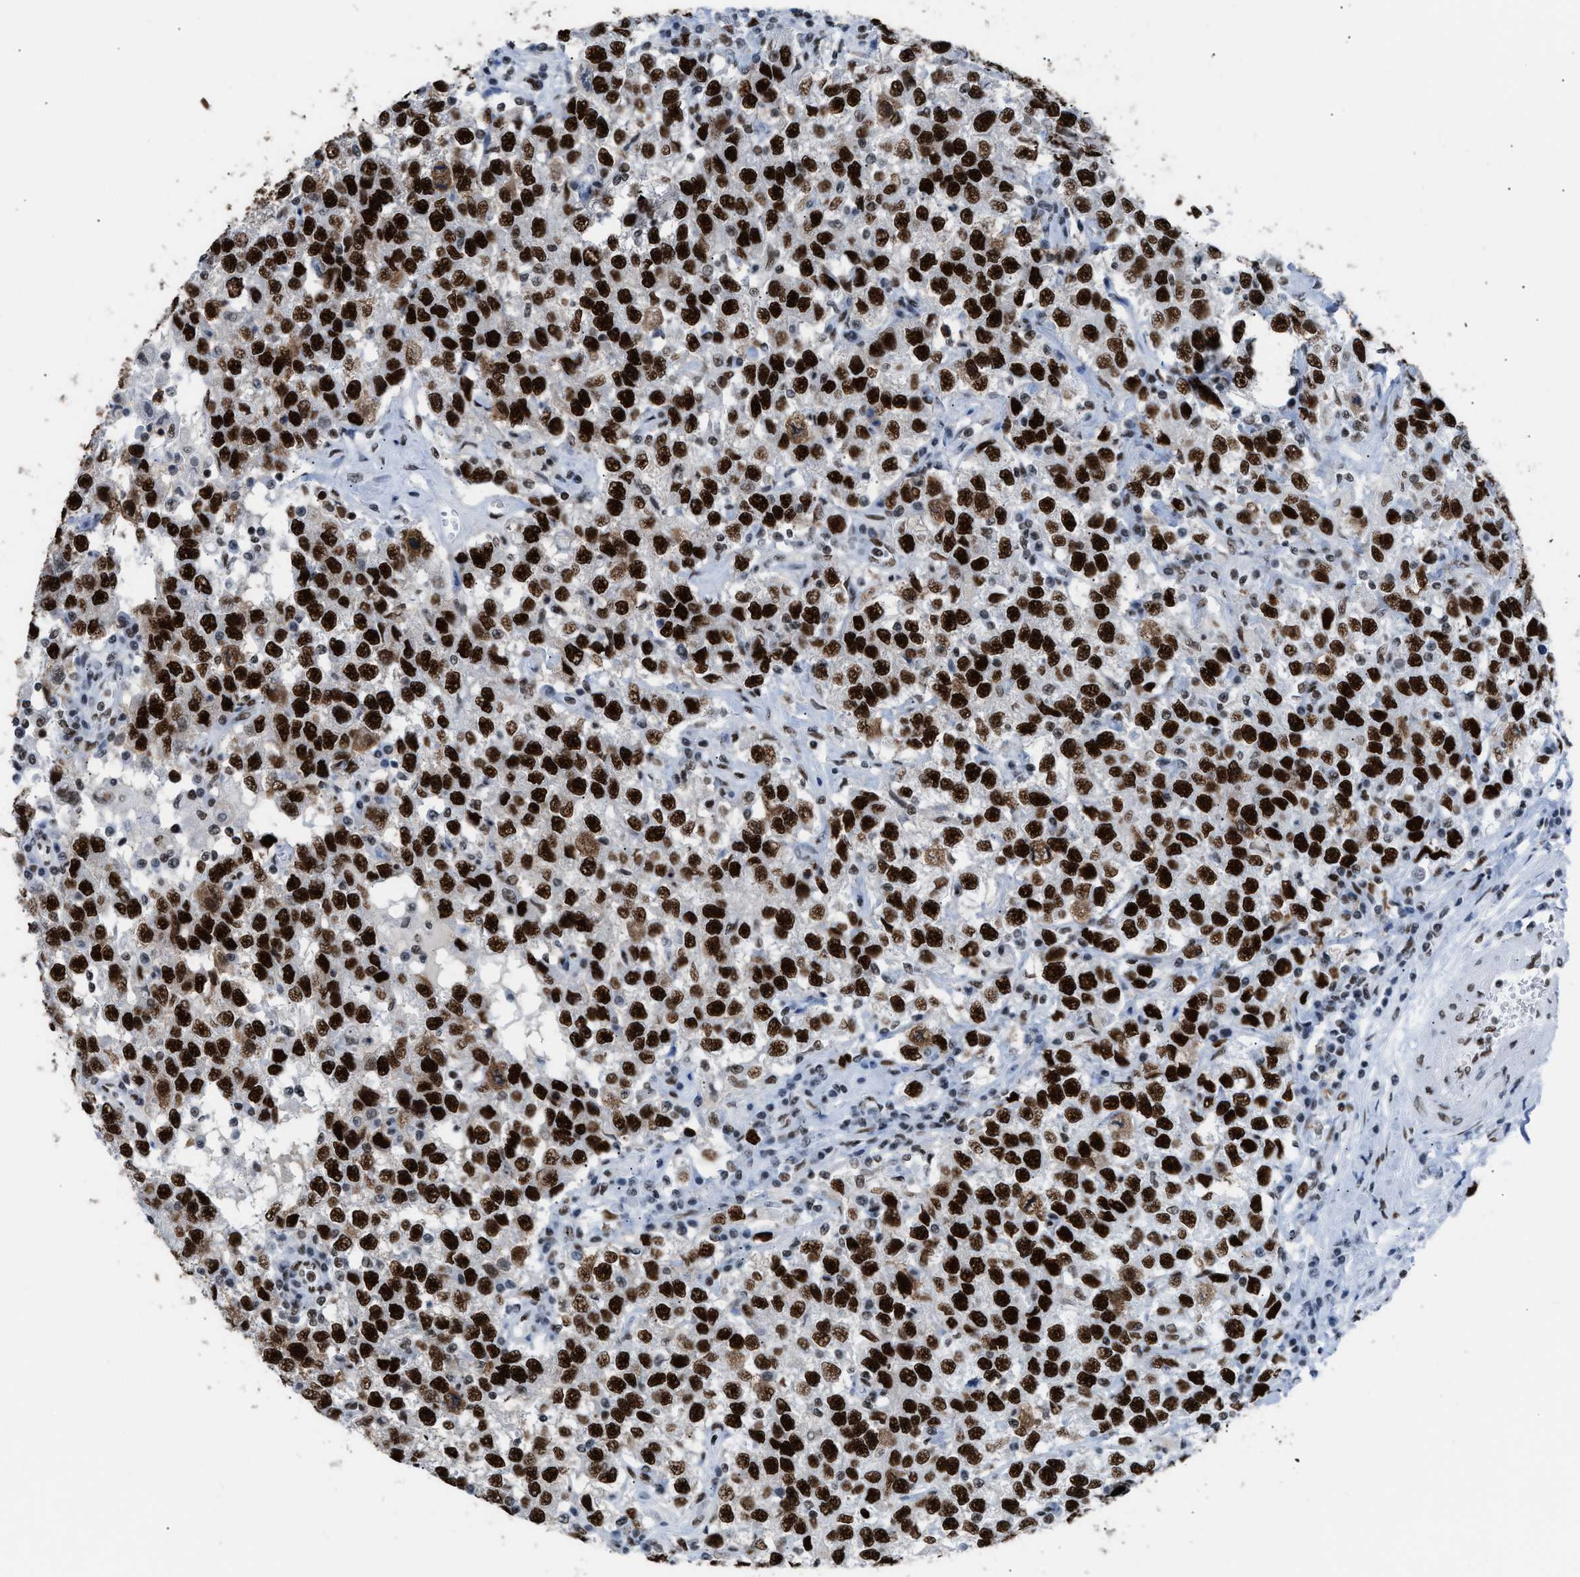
{"staining": {"intensity": "strong", "quantity": ">75%", "location": "nuclear"}, "tissue": "testis cancer", "cell_type": "Tumor cells", "image_type": "cancer", "snomed": [{"axis": "morphology", "description": "Seminoma, NOS"}, {"axis": "topography", "description": "Testis"}], "caption": "DAB immunohistochemical staining of human testis cancer exhibits strong nuclear protein staining in about >75% of tumor cells. Nuclei are stained in blue.", "gene": "CCAR2", "patient": {"sex": "male", "age": 41}}